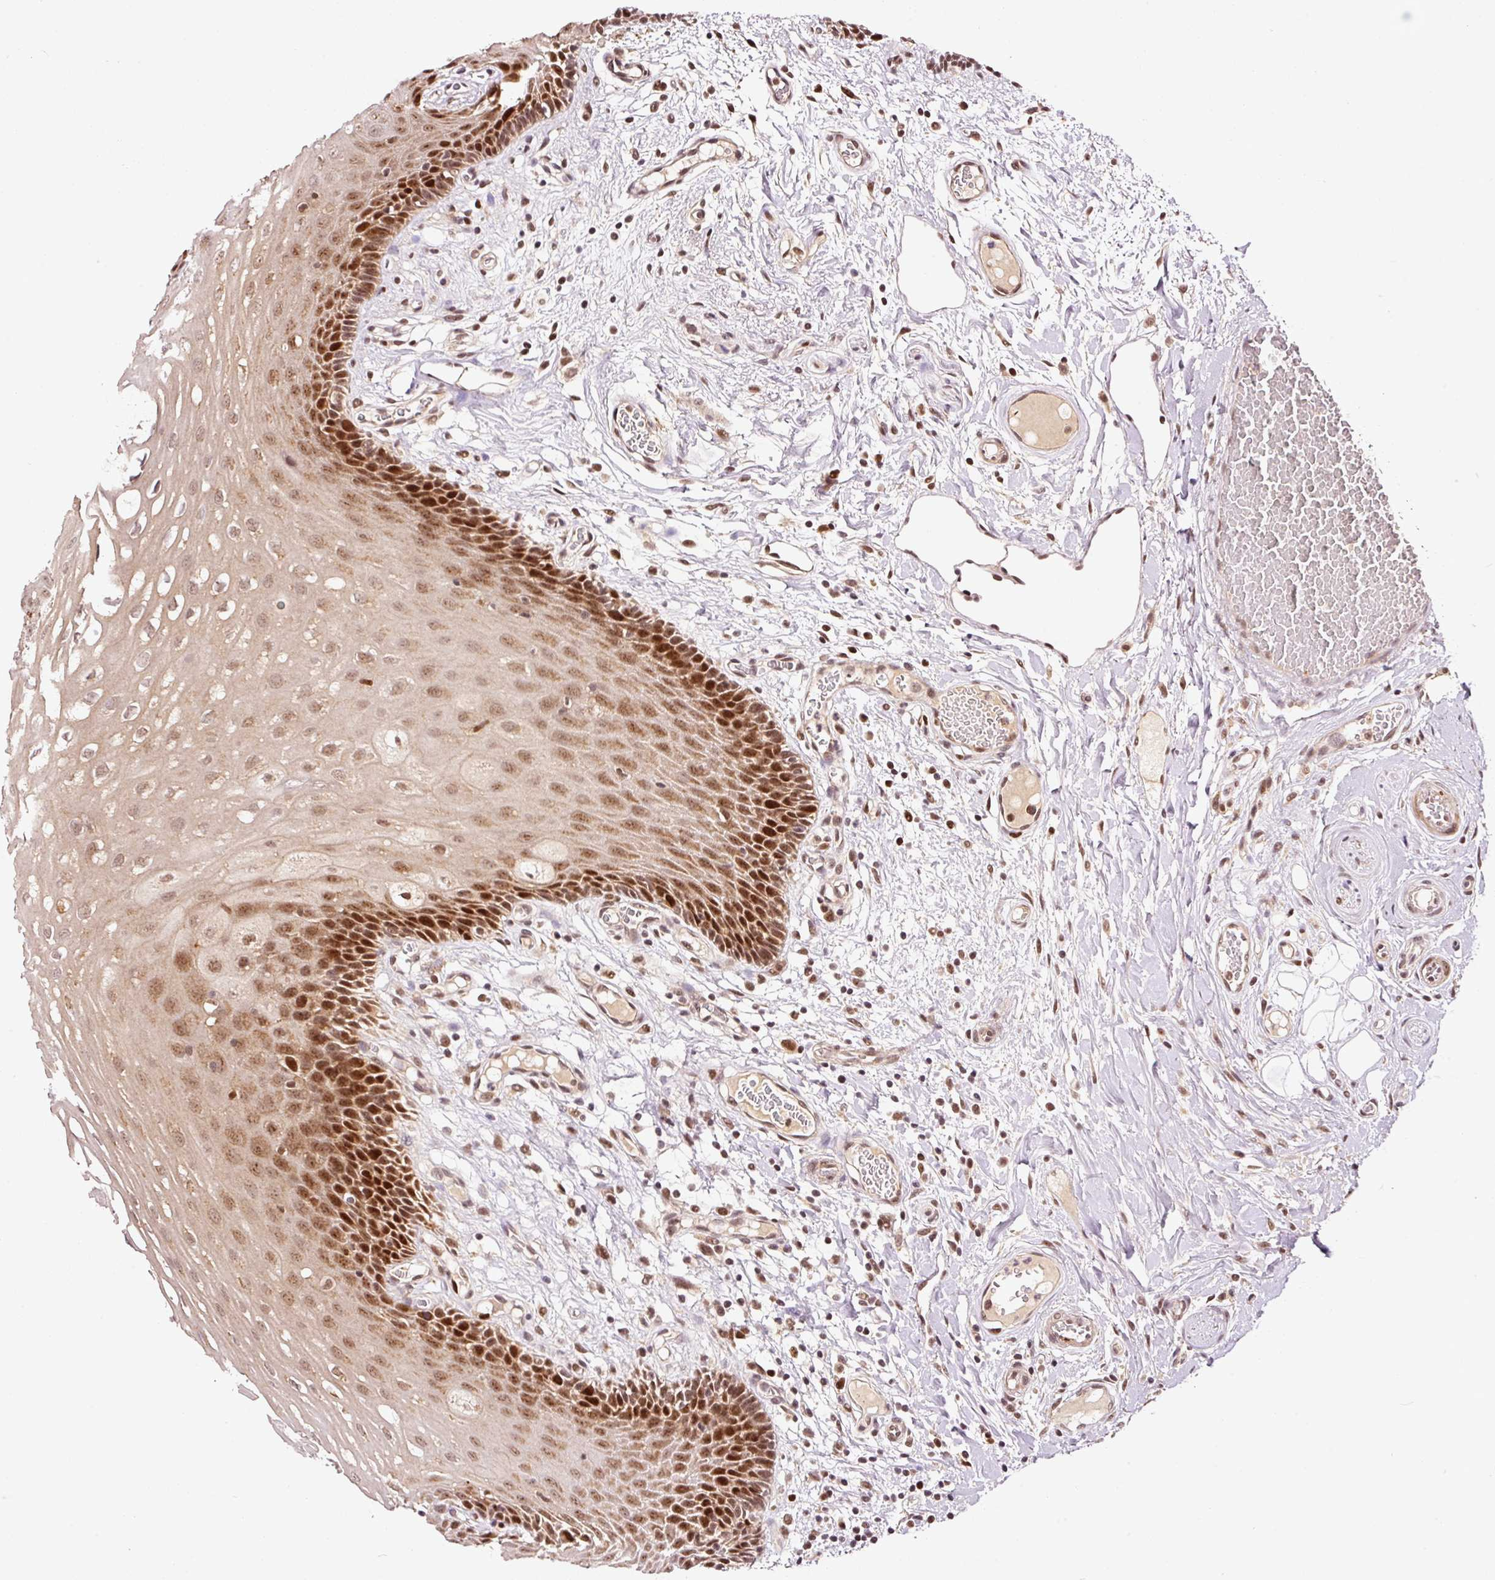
{"staining": {"intensity": "strong", "quantity": ">75%", "location": "nuclear"}, "tissue": "oral mucosa", "cell_type": "Squamous epithelial cells", "image_type": "normal", "snomed": [{"axis": "morphology", "description": "Normal tissue, NOS"}, {"axis": "topography", "description": "Oral tissue"}, {"axis": "topography", "description": "Tounge, NOS"}], "caption": "This is a photomicrograph of IHC staining of benign oral mucosa, which shows strong positivity in the nuclear of squamous epithelial cells.", "gene": "RFC4", "patient": {"sex": "female", "age": 60}}